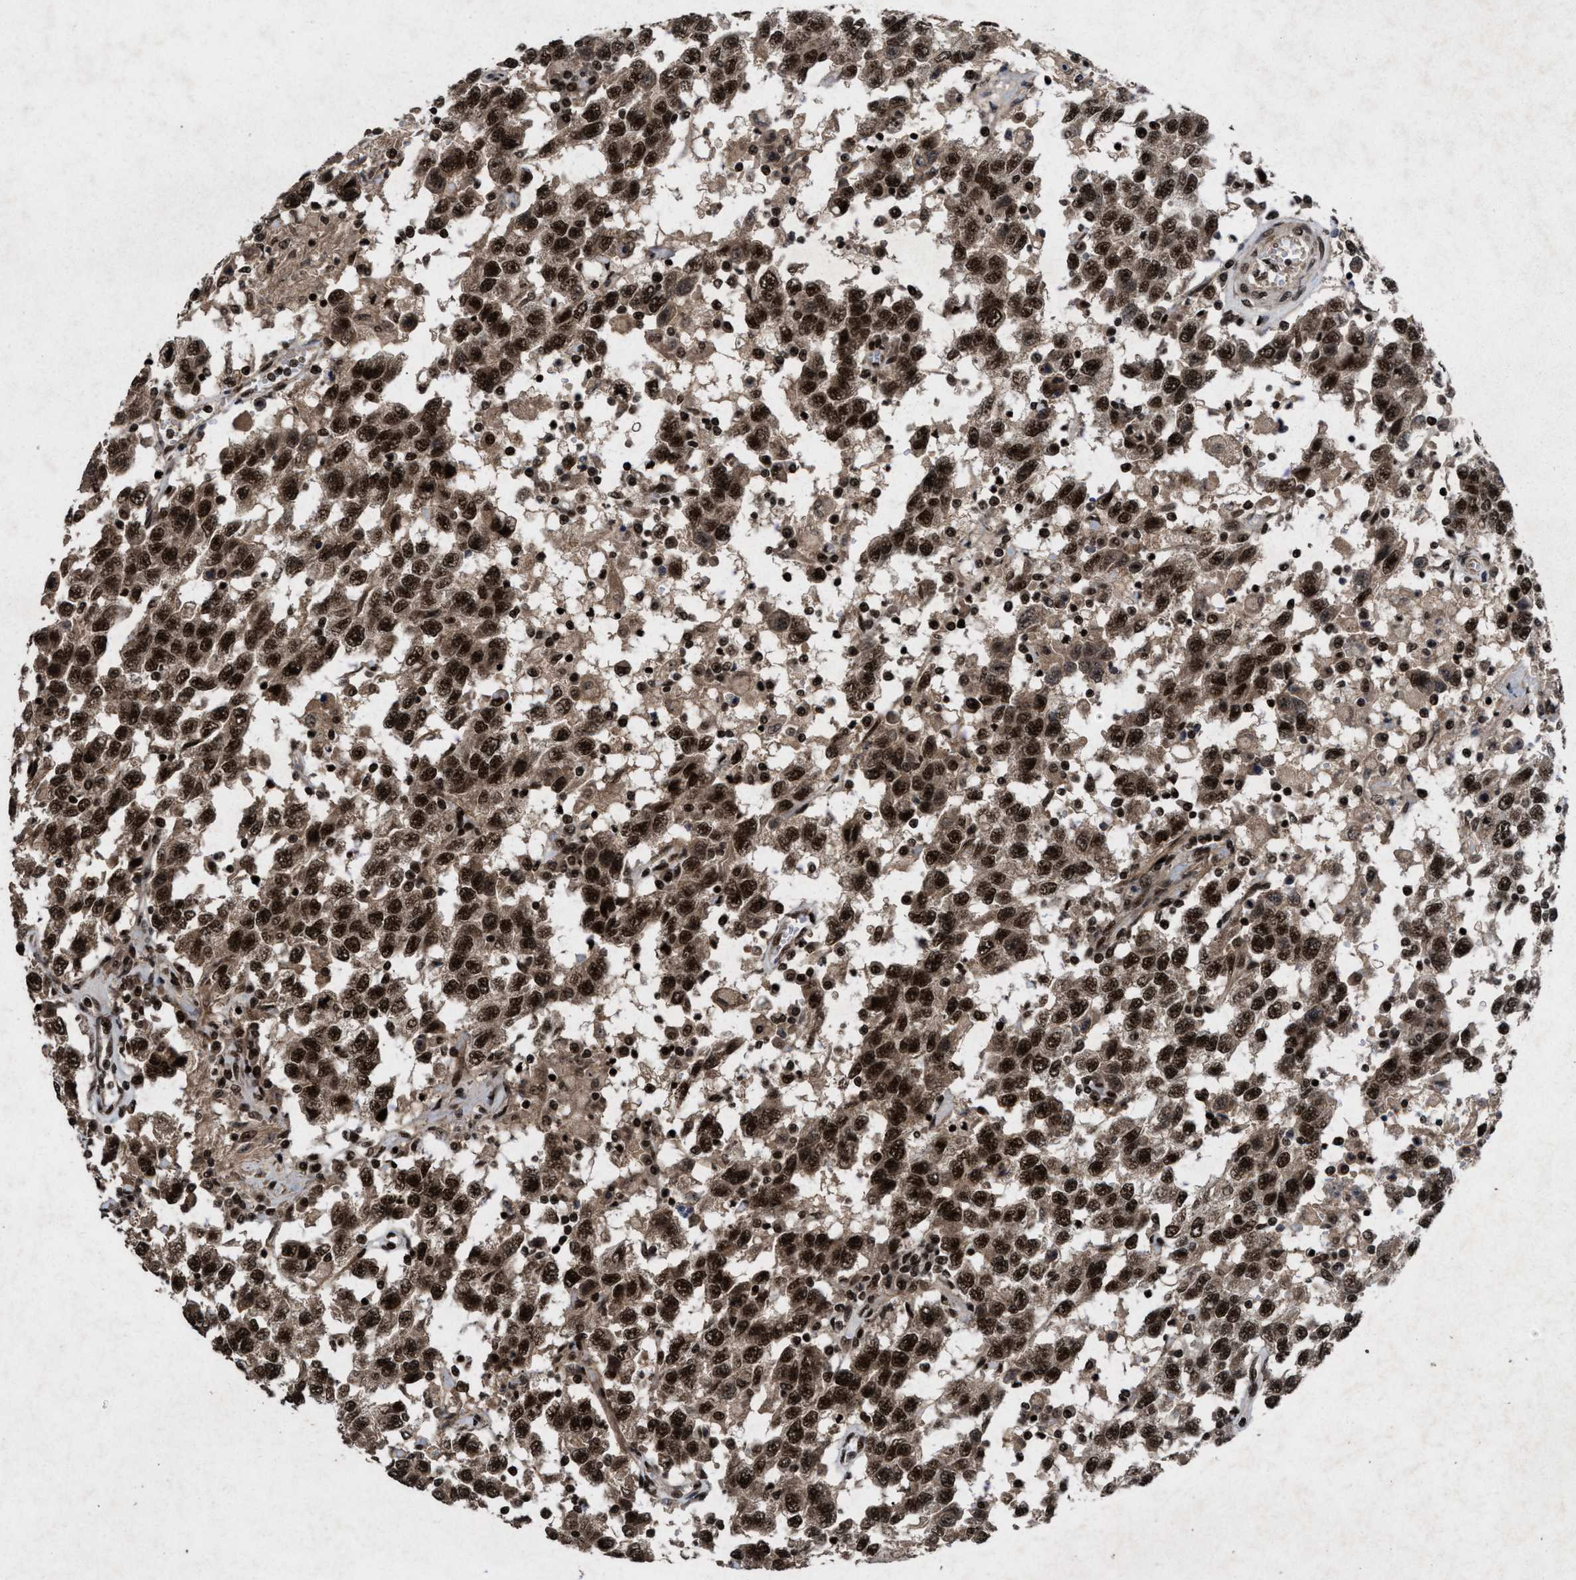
{"staining": {"intensity": "strong", "quantity": ">75%", "location": "nuclear"}, "tissue": "testis cancer", "cell_type": "Tumor cells", "image_type": "cancer", "snomed": [{"axis": "morphology", "description": "Seminoma, NOS"}, {"axis": "topography", "description": "Testis"}], "caption": "Immunohistochemical staining of testis cancer demonstrates strong nuclear protein staining in approximately >75% of tumor cells.", "gene": "WIZ", "patient": {"sex": "male", "age": 41}}